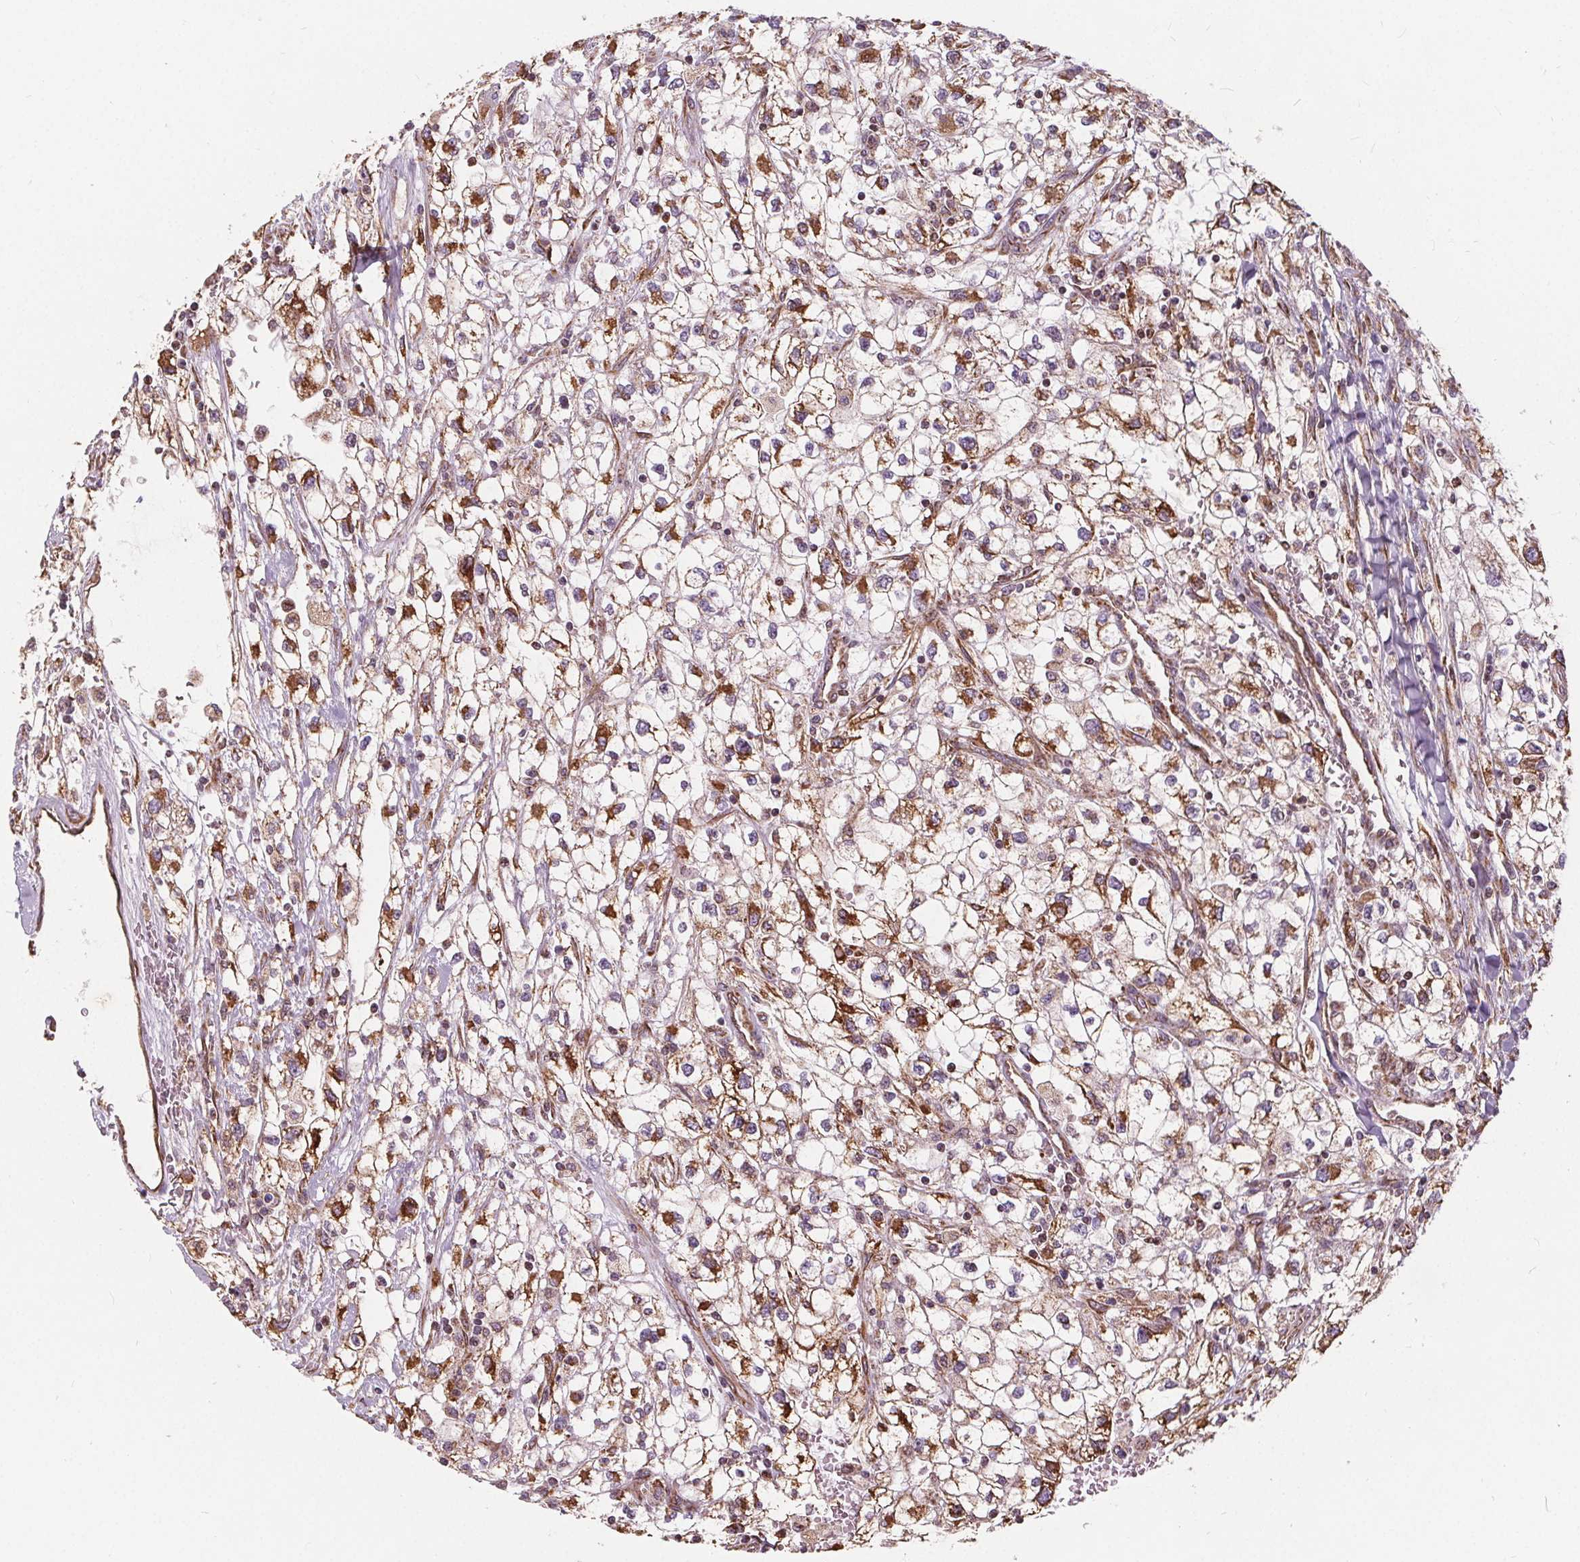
{"staining": {"intensity": "moderate", "quantity": ">75%", "location": "cytoplasmic/membranous"}, "tissue": "renal cancer", "cell_type": "Tumor cells", "image_type": "cancer", "snomed": [{"axis": "morphology", "description": "Adenocarcinoma, NOS"}, {"axis": "topography", "description": "Kidney"}], "caption": "Immunohistochemistry (IHC) photomicrograph of renal cancer stained for a protein (brown), which displays medium levels of moderate cytoplasmic/membranous expression in approximately >75% of tumor cells.", "gene": "PLSCR3", "patient": {"sex": "male", "age": 59}}